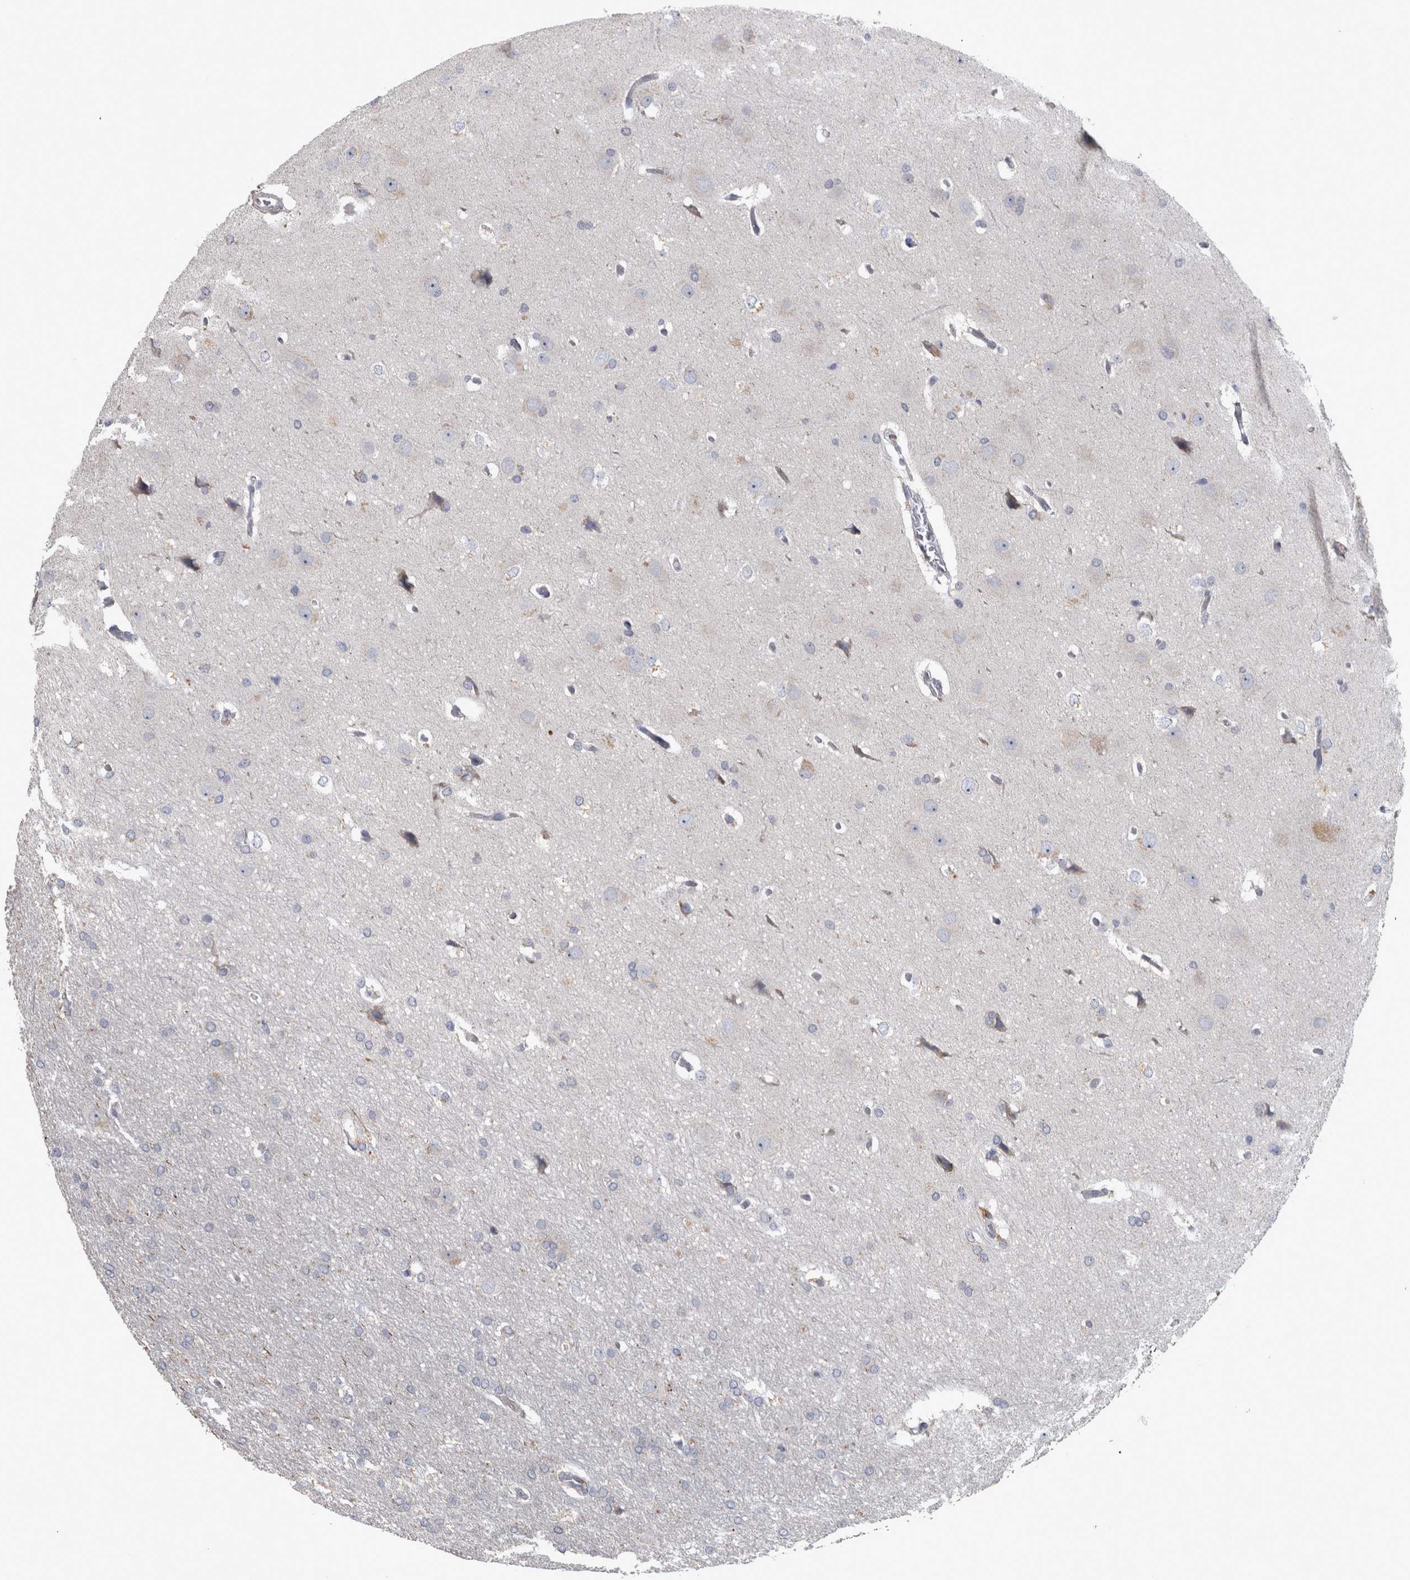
{"staining": {"intensity": "negative", "quantity": "none", "location": "none"}, "tissue": "glioma", "cell_type": "Tumor cells", "image_type": "cancer", "snomed": [{"axis": "morphology", "description": "Glioma, malignant, Low grade"}, {"axis": "topography", "description": "Brain"}], "caption": "DAB (3,3'-diaminobenzidine) immunohistochemical staining of glioma displays no significant staining in tumor cells. Nuclei are stained in blue.", "gene": "DBT", "patient": {"sex": "female", "age": 37}}